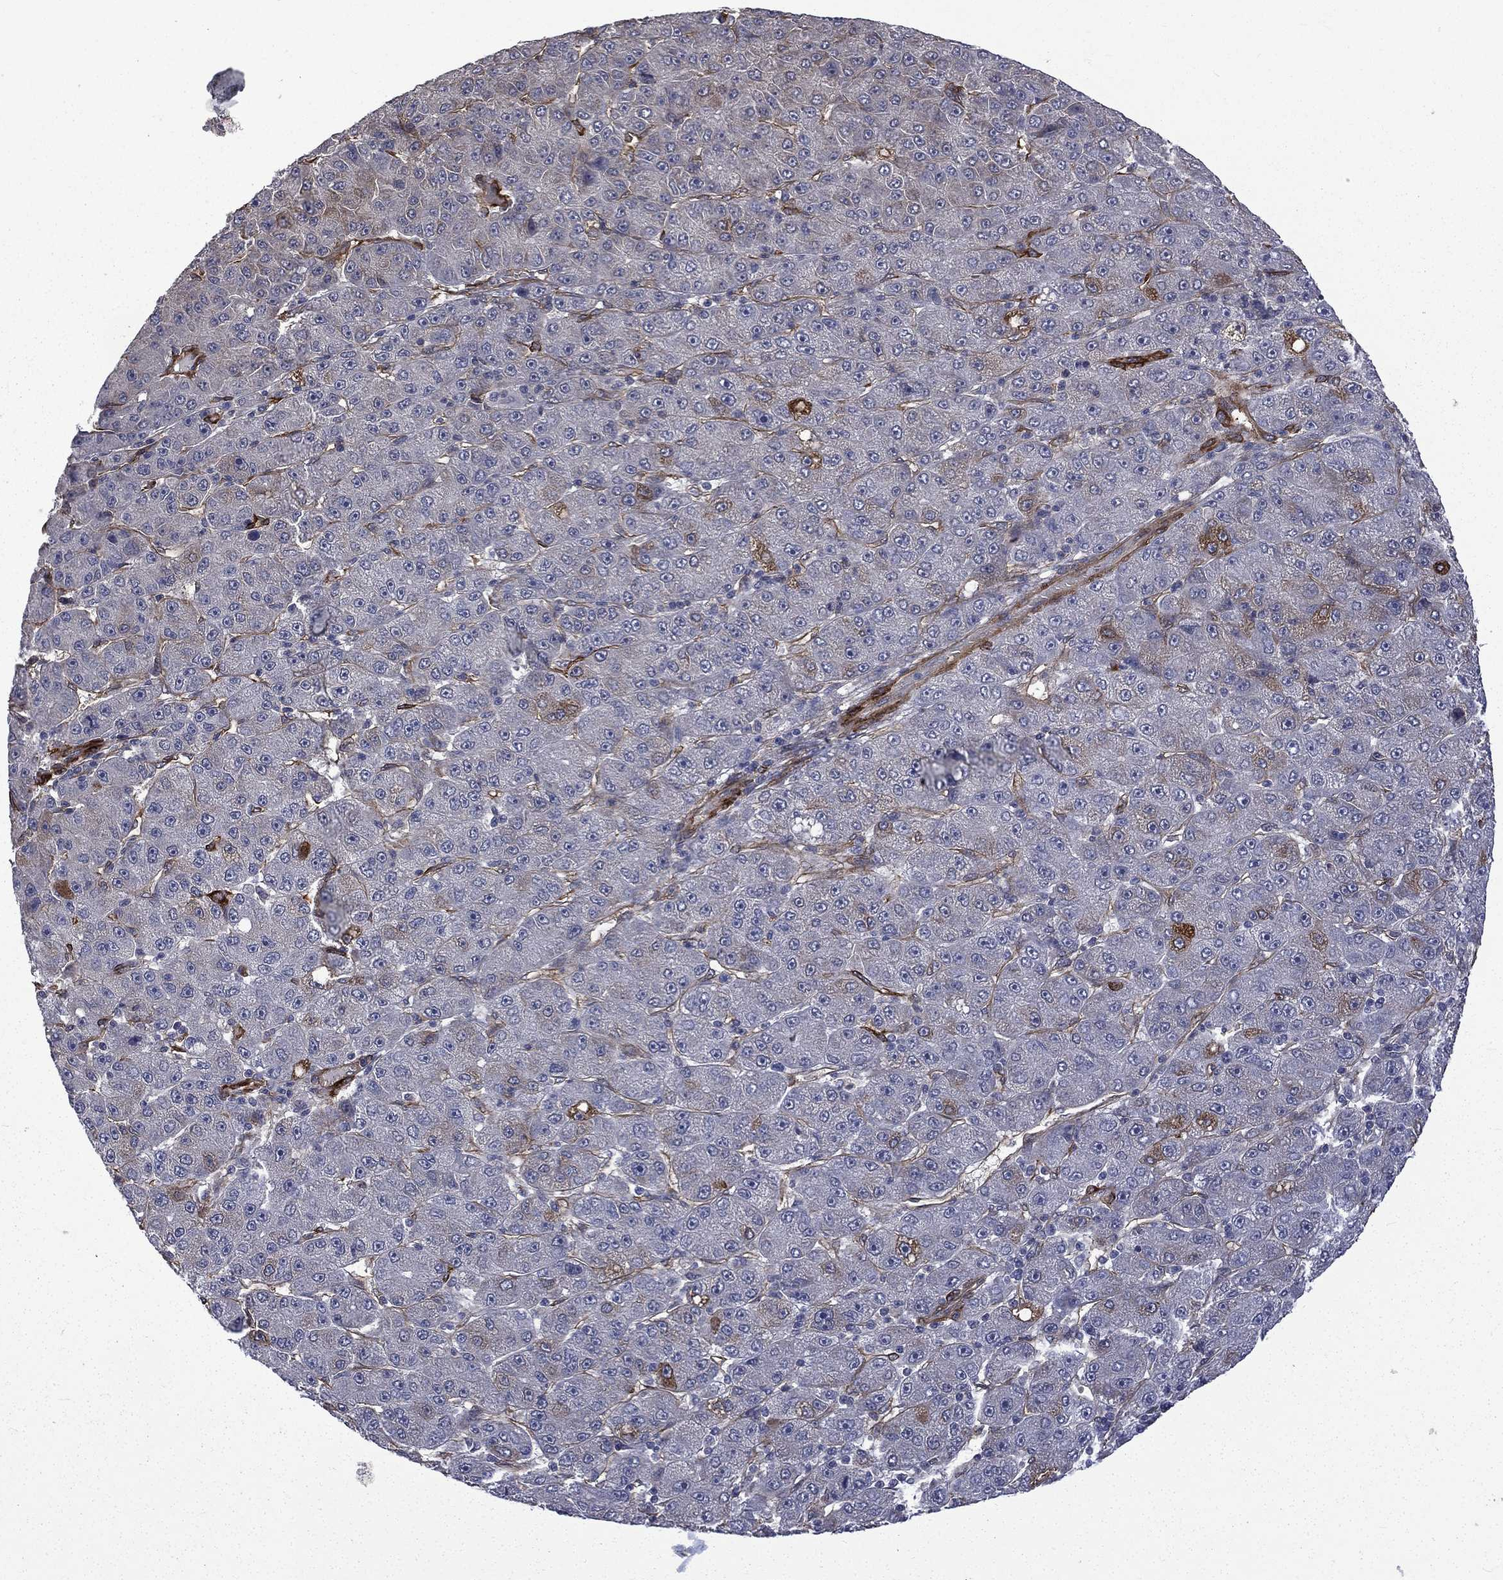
{"staining": {"intensity": "negative", "quantity": "none", "location": "none"}, "tissue": "liver cancer", "cell_type": "Tumor cells", "image_type": "cancer", "snomed": [{"axis": "morphology", "description": "Carcinoma, Hepatocellular, NOS"}, {"axis": "topography", "description": "Liver"}], "caption": "Human hepatocellular carcinoma (liver) stained for a protein using immunohistochemistry (IHC) exhibits no positivity in tumor cells.", "gene": "PPFIBP1", "patient": {"sex": "male", "age": 67}}